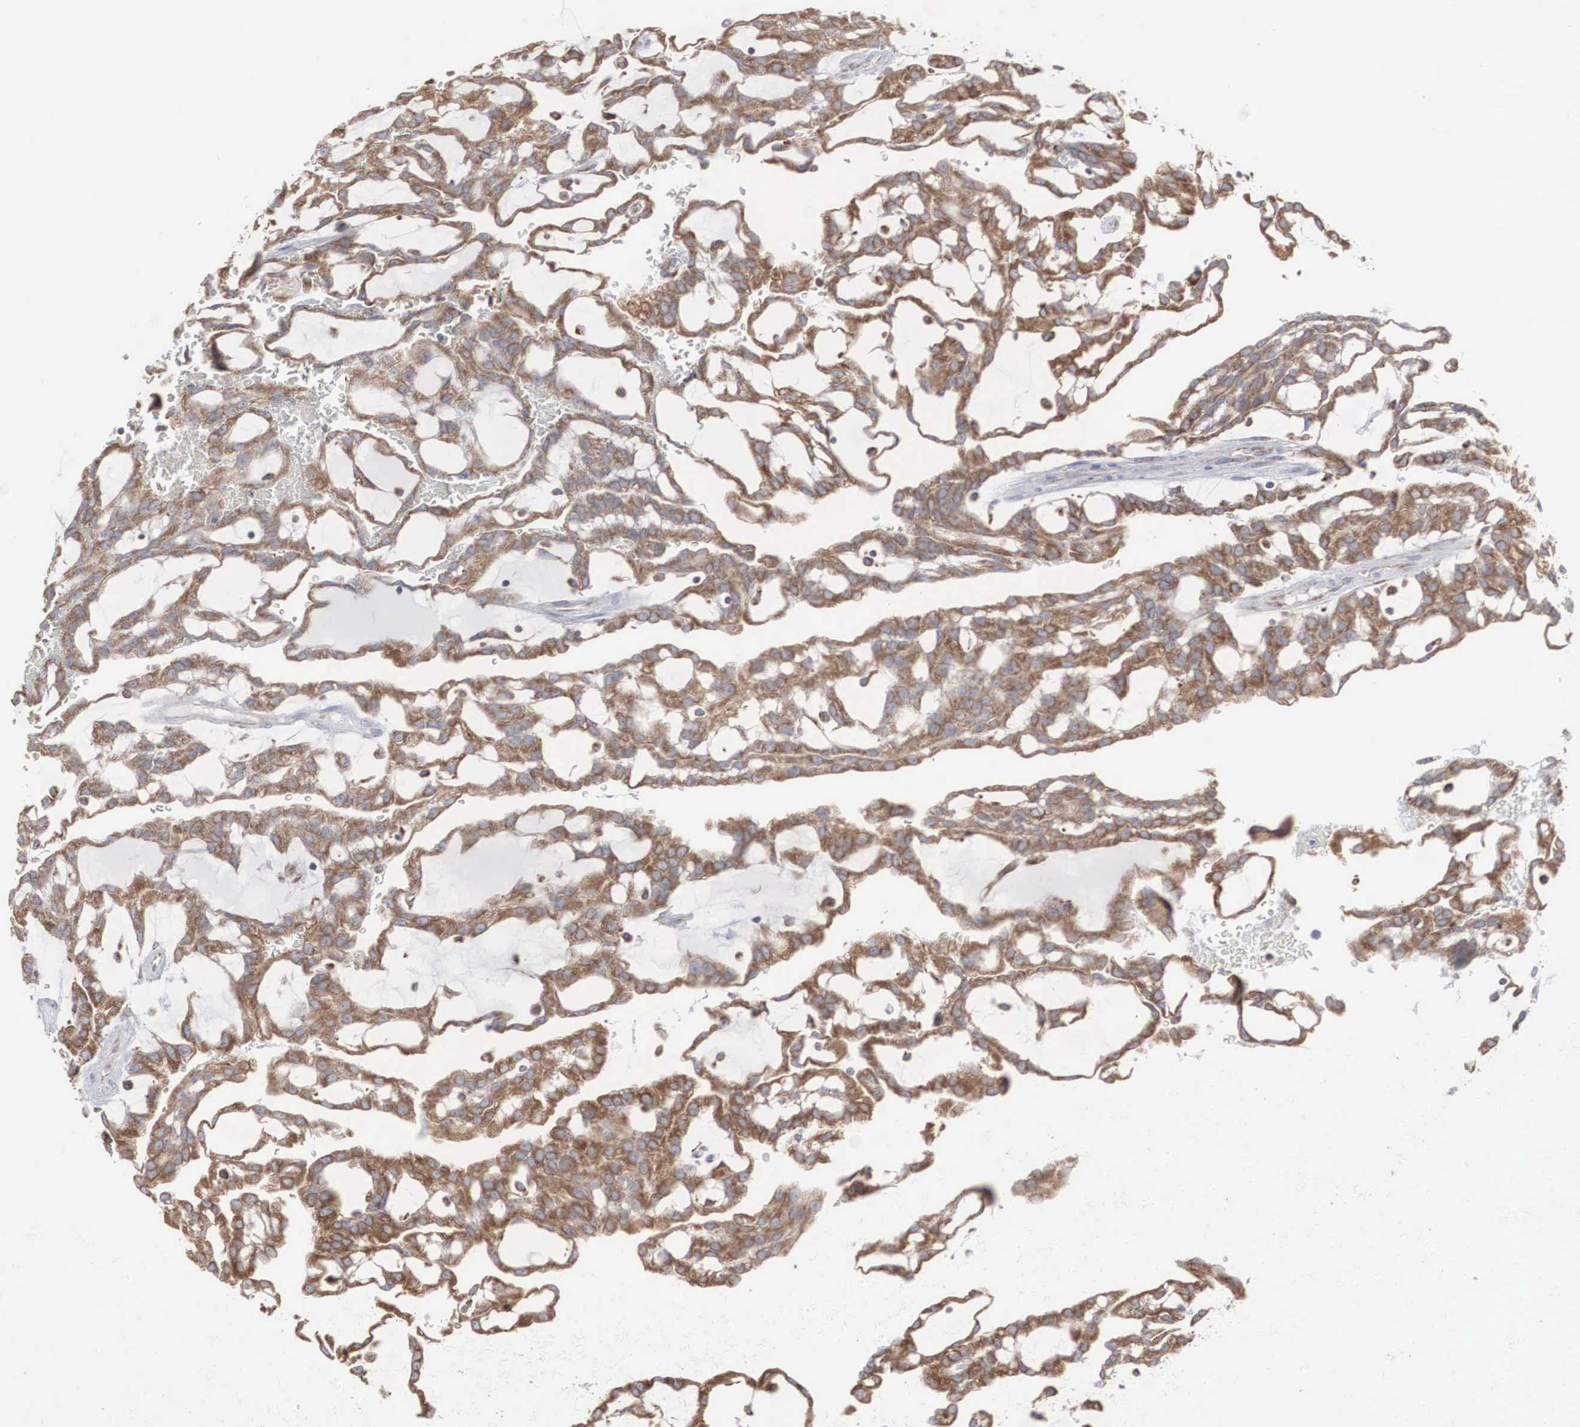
{"staining": {"intensity": "moderate", "quantity": ">75%", "location": "cytoplasmic/membranous"}, "tissue": "renal cancer", "cell_type": "Tumor cells", "image_type": "cancer", "snomed": [{"axis": "morphology", "description": "Adenocarcinoma, NOS"}, {"axis": "topography", "description": "Kidney"}], "caption": "DAB immunohistochemical staining of human renal cancer displays moderate cytoplasmic/membranous protein expression in about >75% of tumor cells.", "gene": "MIA2", "patient": {"sex": "male", "age": 63}}